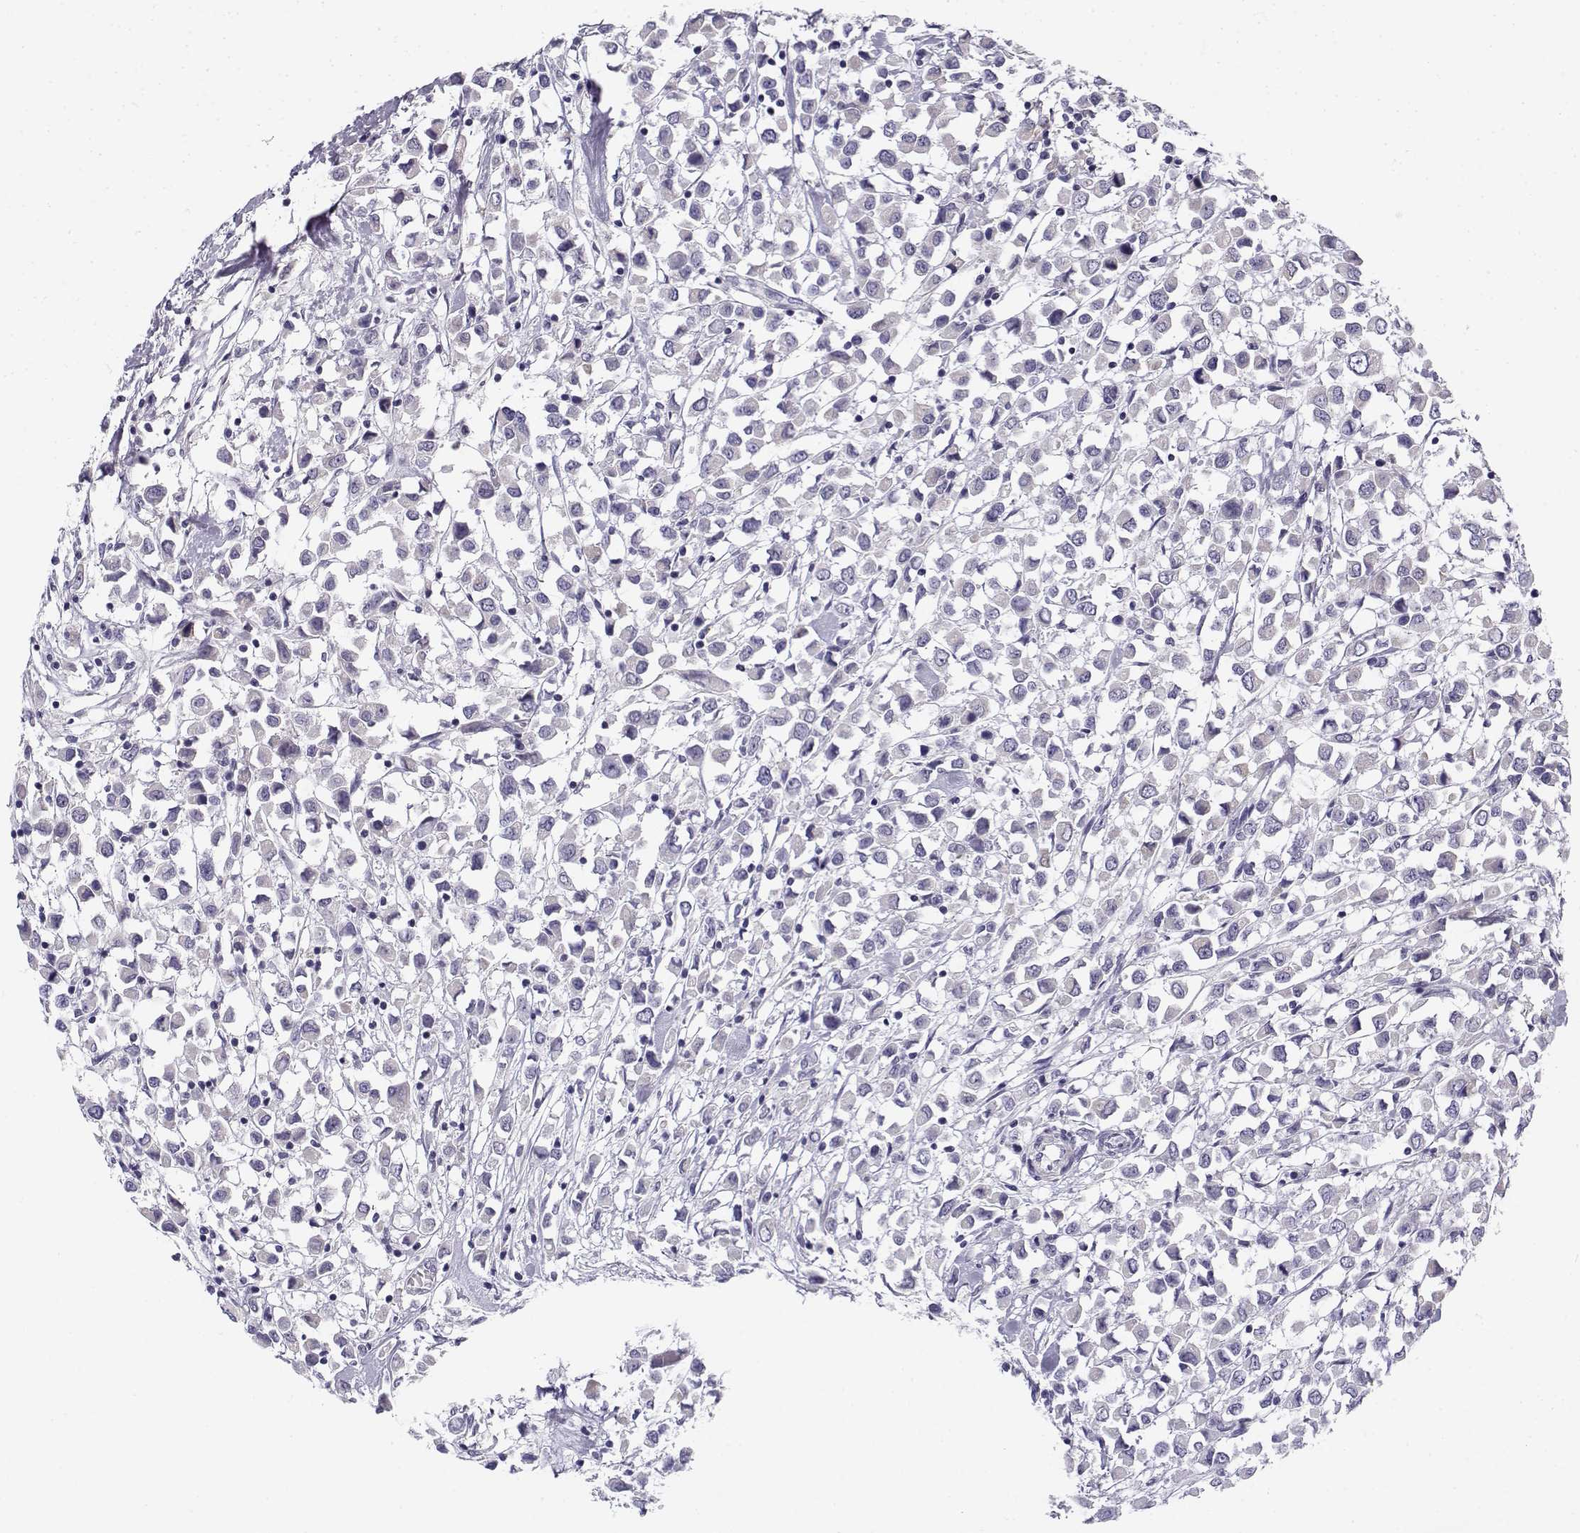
{"staining": {"intensity": "negative", "quantity": "none", "location": "none"}, "tissue": "breast cancer", "cell_type": "Tumor cells", "image_type": "cancer", "snomed": [{"axis": "morphology", "description": "Duct carcinoma"}, {"axis": "topography", "description": "Breast"}], "caption": "A micrograph of human breast cancer is negative for staining in tumor cells.", "gene": "CREB3L3", "patient": {"sex": "female", "age": 61}}